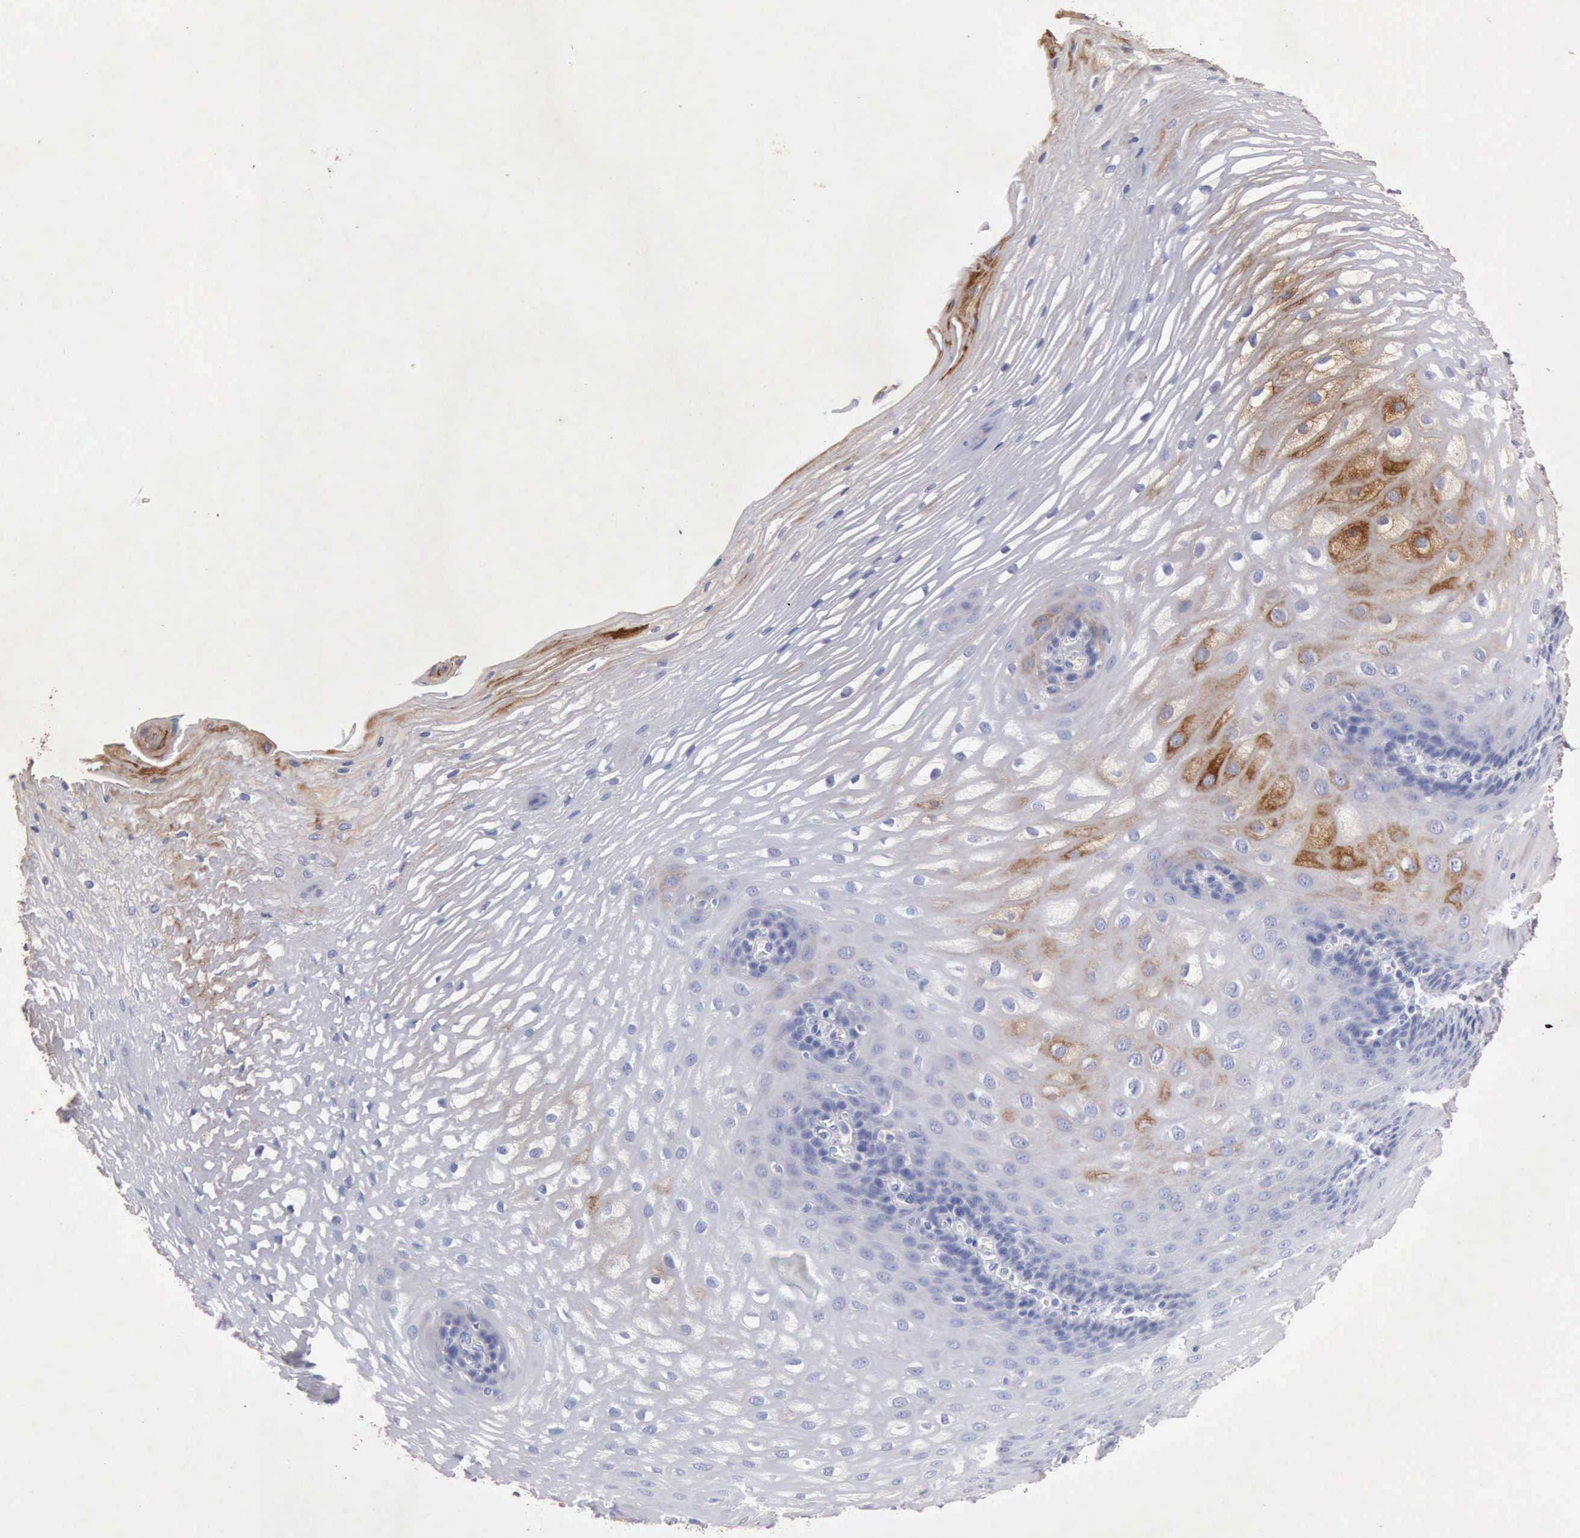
{"staining": {"intensity": "moderate", "quantity": "<25%", "location": "cytoplasmic/membranous"}, "tissue": "esophagus", "cell_type": "Squamous epithelial cells", "image_type": "normal", "snomed": [{"axis": "morphology", "description": "Normal tissue, NOS"}, {"axis": "morphology", "description": "Adenocarcinoma, NOS"}, {"axis": "topography", "description": "Esophagus"}, {"axis": "topography", "description": "Stomach"}], "caption": "Normal esophagus demonstrates moderate cytoplasmic/membranous staining in about <25% of squamous epithelial cells, visualized by immunohistochemistry. The staining was performed using DAB (3,3'-diaminobenzidine), with brown indicating positive protein expression. Nuclei are stained blue with hematoxylin.", "gene": "KRT6B", "patient": {"sex": "male", "age": 62}}